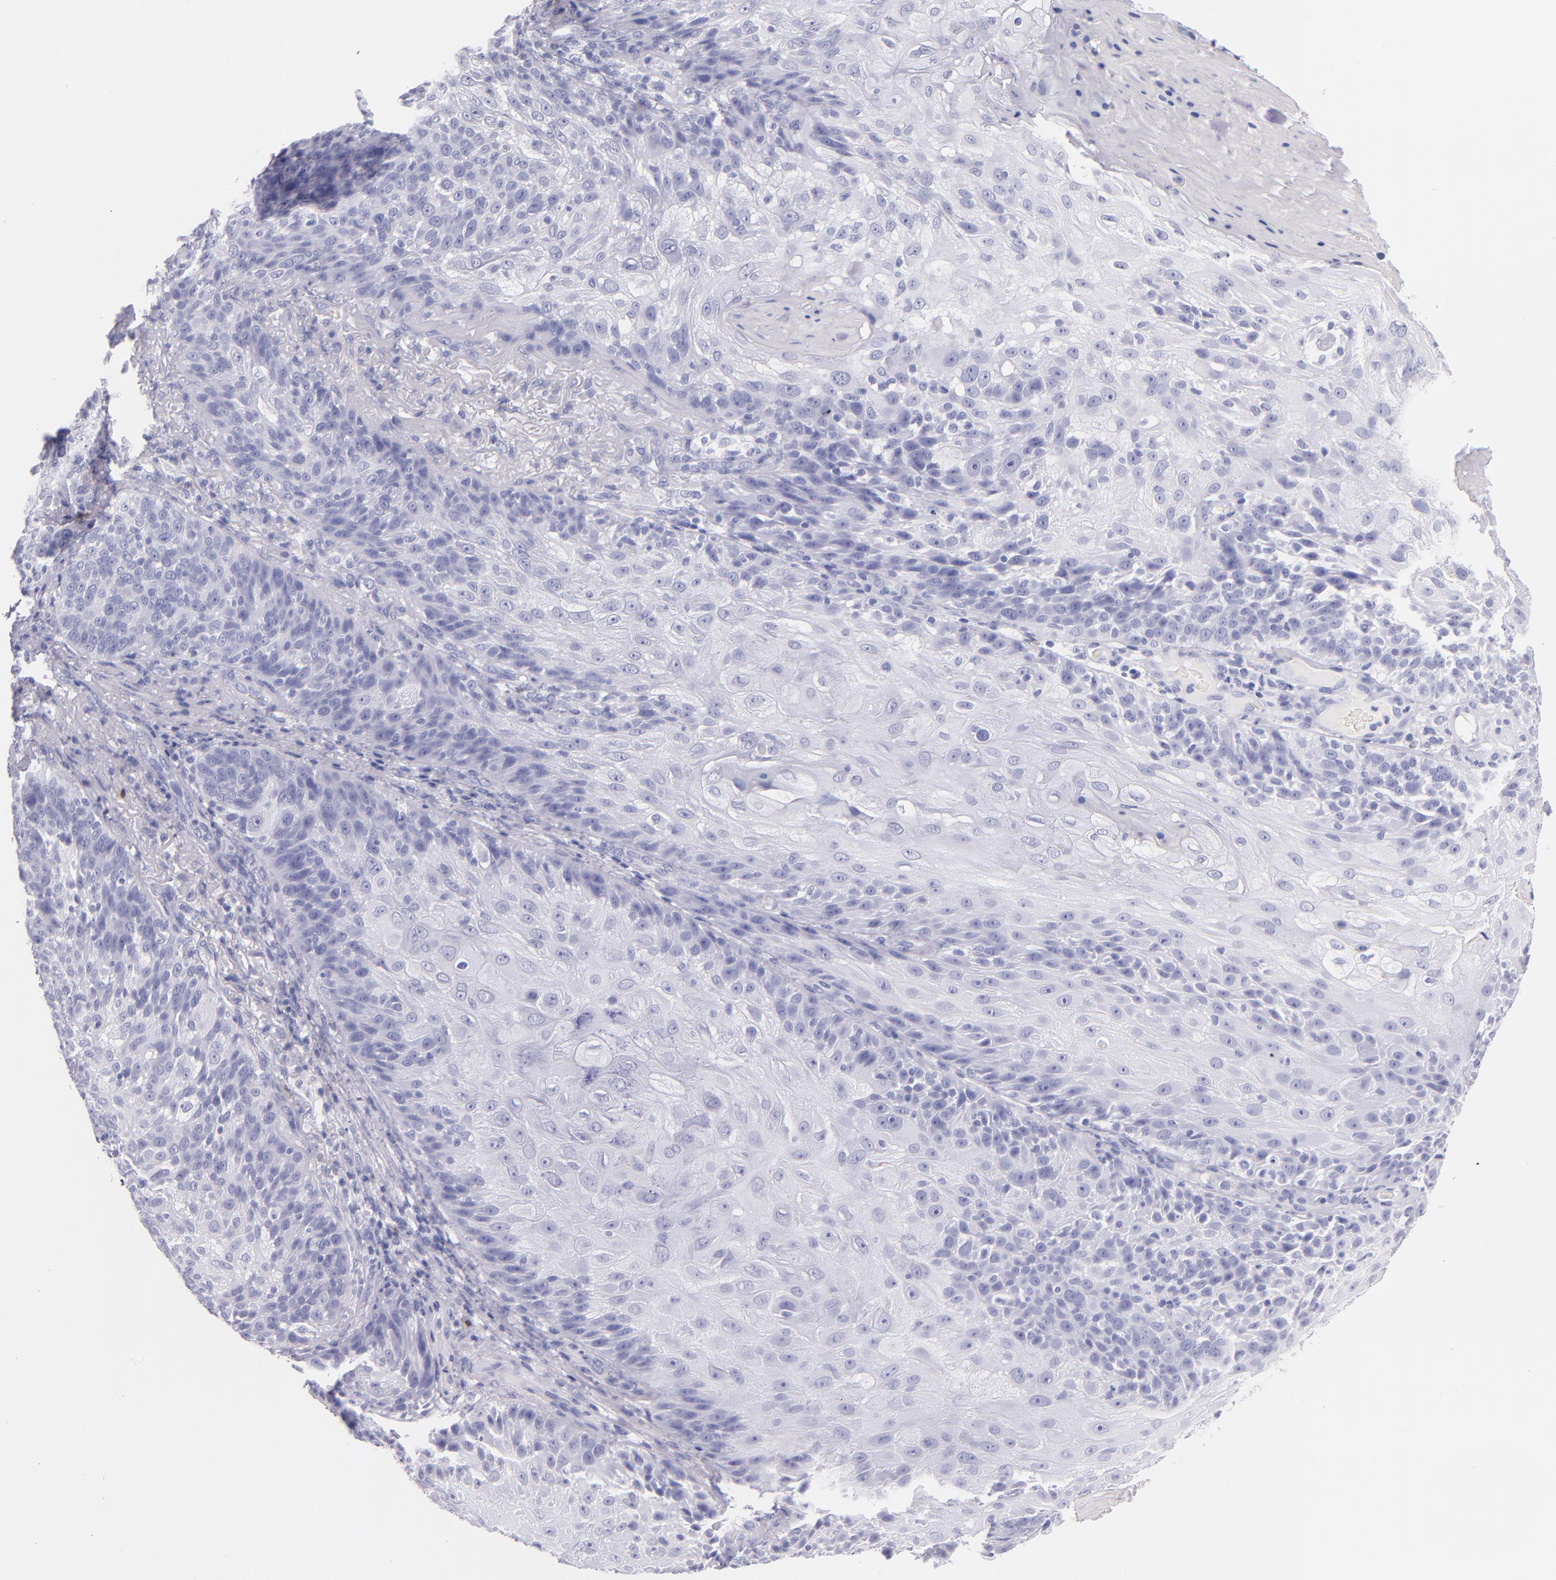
{"staining": {"intensity": "negative", "quantity": "none", "location": "none"}, "tissue": "skin cancer", "cell_type": "Tumor cells", "image_type": "cancer", "snomed": [{"axis": "morphology", "description": "Normal tissue, NOS"}, {"axis": "morphology", "description": "Squamous cell carcinoma, NOS"}, {"axis": "topography", "description": "Skin"}], "caption": "High magnification brightfield microscopy of skin cancer stained with DAB (brown) and counterstained with hematoxylin (blue): tumor cells show no significant staining.", "gene": "IRF4", "patient": {"sex": "female", "age": 83}}